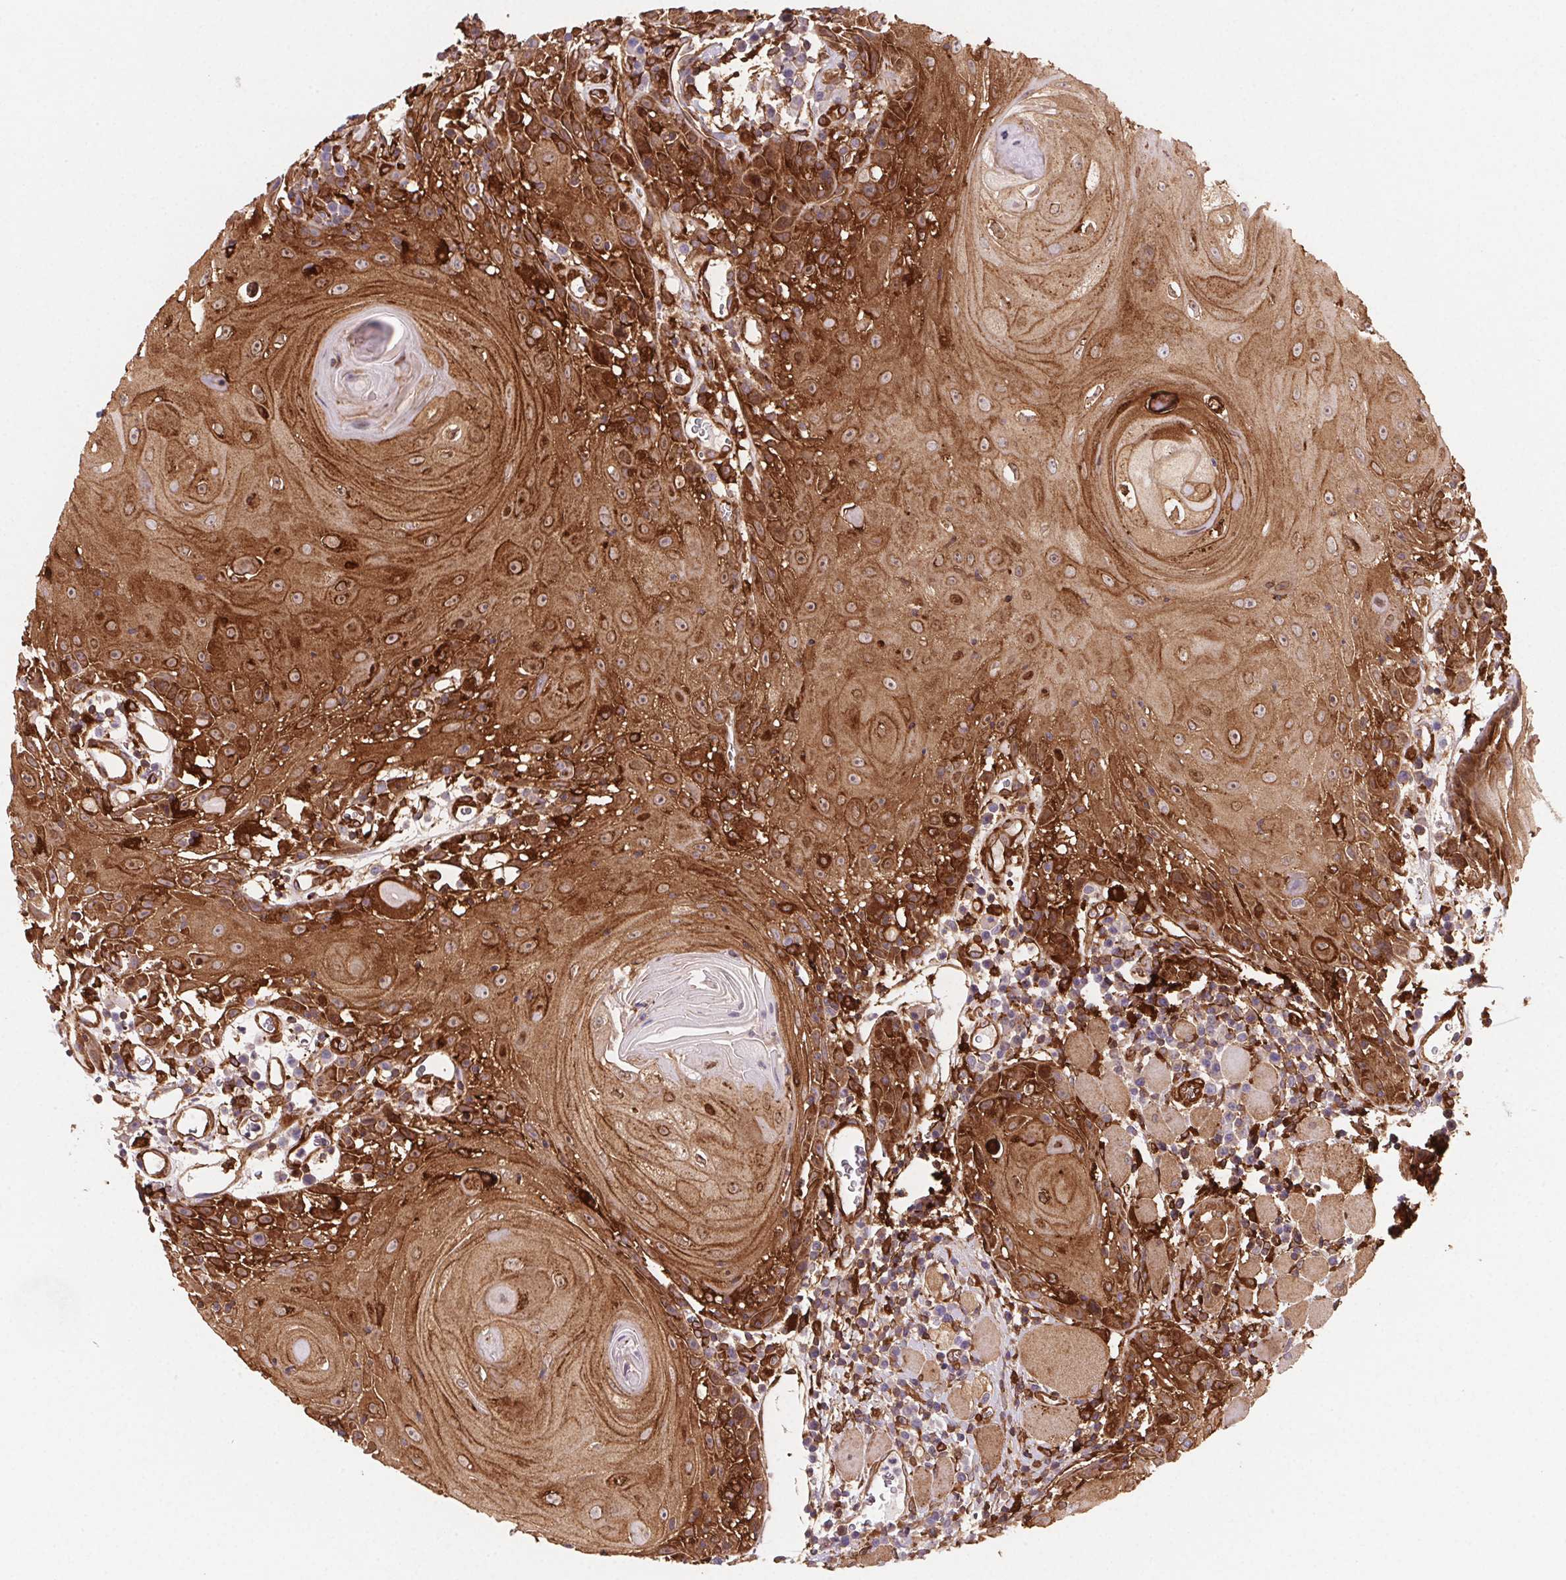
{"staining": {"intensity": "moderate", "quantity": ">75%", "location": "cytoplasmic/membranous"}, "tissue": "head and neck cancer", "cell_type": "Tumor cells", "image_type": "cancer", "snomed": [{"axis": "morphology", "description": "Squamous cell carcinoma, NOS"}, {"axis": "topography", "description": "Head-Neck"}], "caption": "Head and neck squamous cell carcinoma stained with a protein marker displays moderate staining in tumor cells.", "gene": "GBP1", "patient": {"sex": "male", "age": 52}}